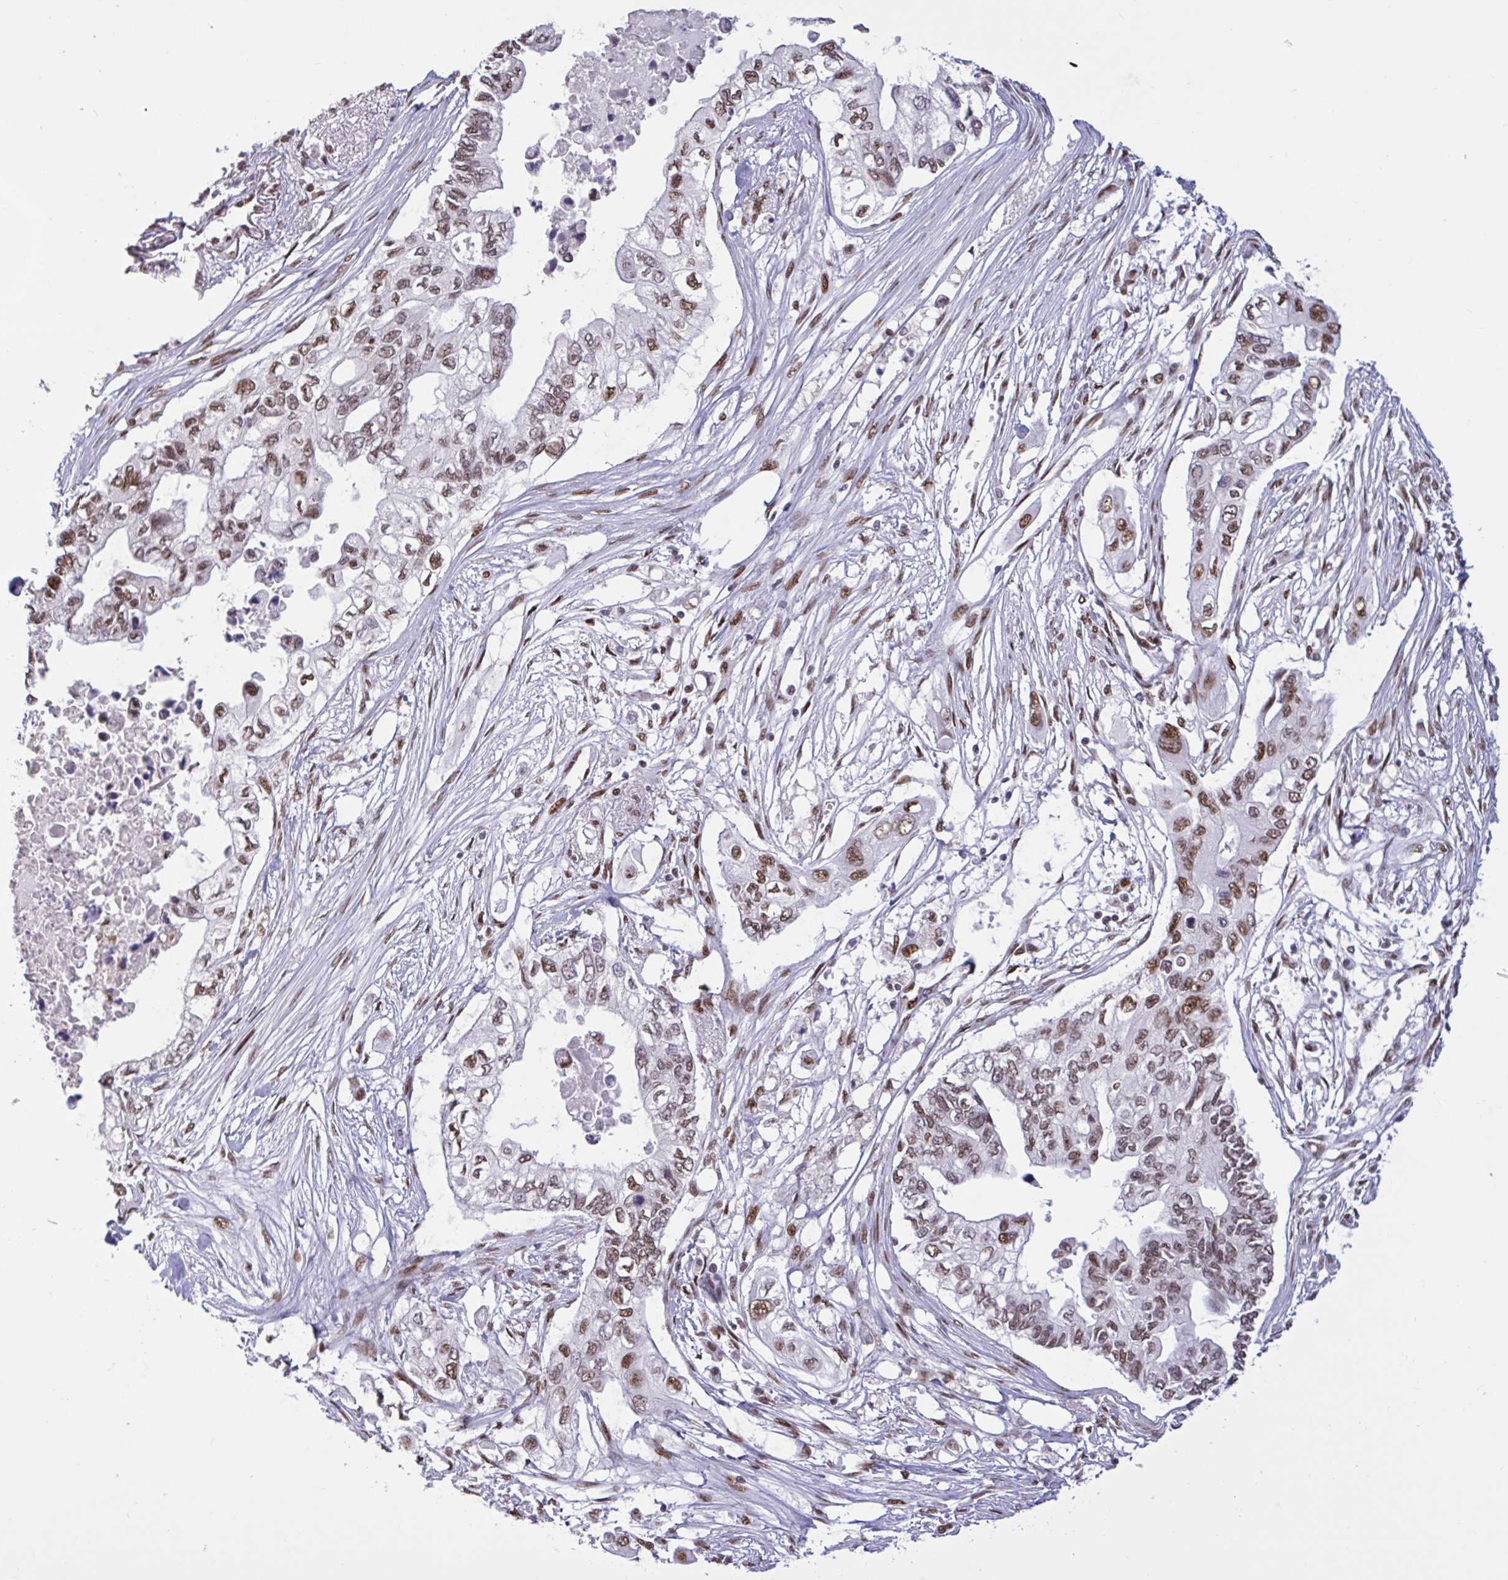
{"staining": {"intensity": "moderate", "quantity": ">75%", "location": "nuclear"}, "tissue": "pancreatic cancer", "cell_type": "Tumor cells", "image_type": "cancer", "snomed": [{"axis": "morphology", "description": "Adenocarcinoma, NOS"}, {"axis": "topography", "description": "Pancreas"}], "caption": "Human pancreatic cancer (adenocarcinoma) stained with a brown dye exhibits moderate nuclear positive staining in about >75% of tumor cells.", "gene": "CBFA2T2", "patient": {"sex": "female", "age": 63}}